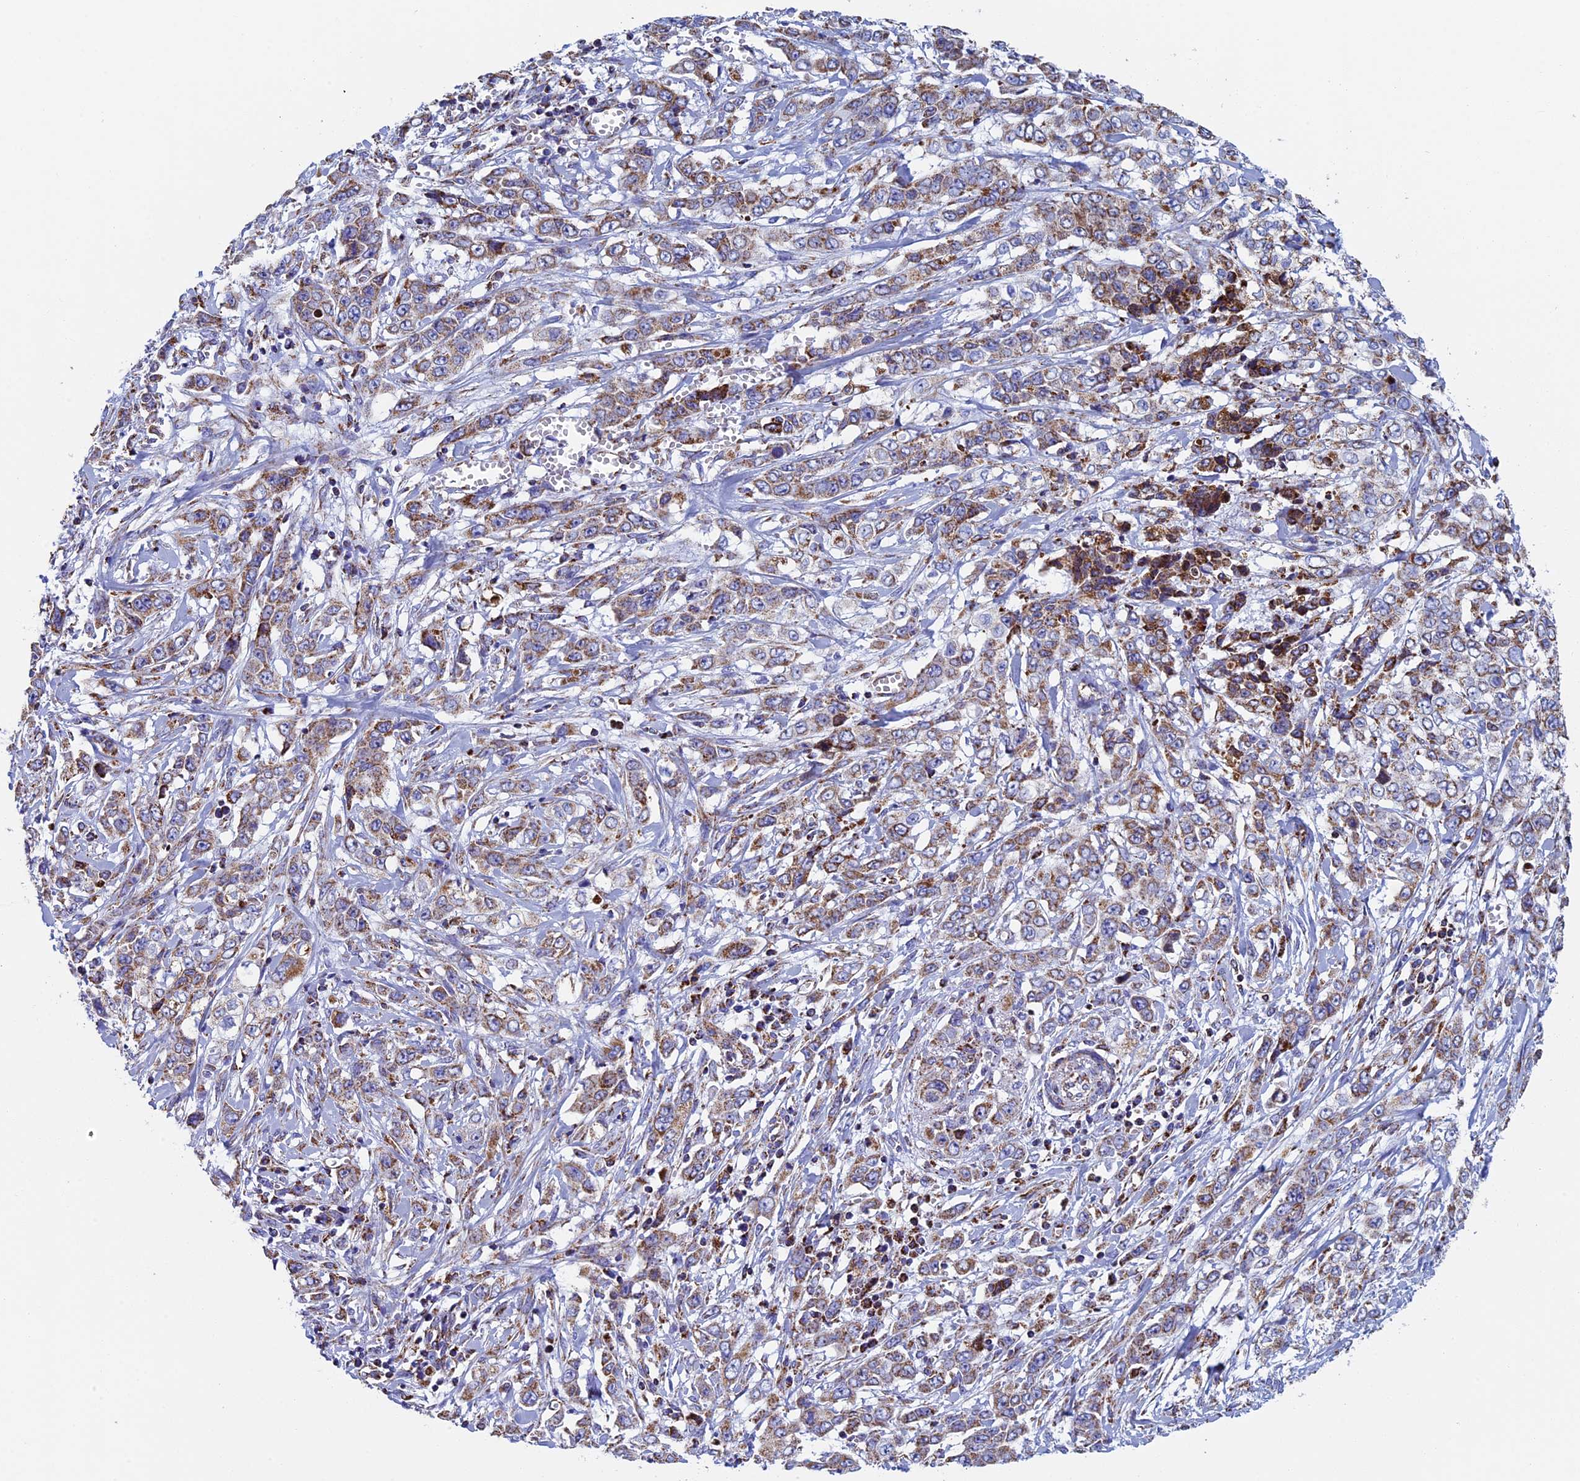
{"staining": {"intensity": "moderate", "quantity": ">75%", "location": "cytoplasmic/membranous"}, "tissue": "stomach cancer", "cell_type": "Tumor cells", "image_type": "cancer", "snomed": [{"axis": "morphology", "description": "Adenocarcinoma, NOS"}, {"axis": "topography", "description": "Stomach, upper"}], "caption": "About >75% of tumor cells in stomach cancer exhibit moderate cytoplasmic/membranous protein staining as visualized by brown immunohistochemical staining.", "gene": "UQCRFS1", "patient": {"sex": "male", "age": 62}}